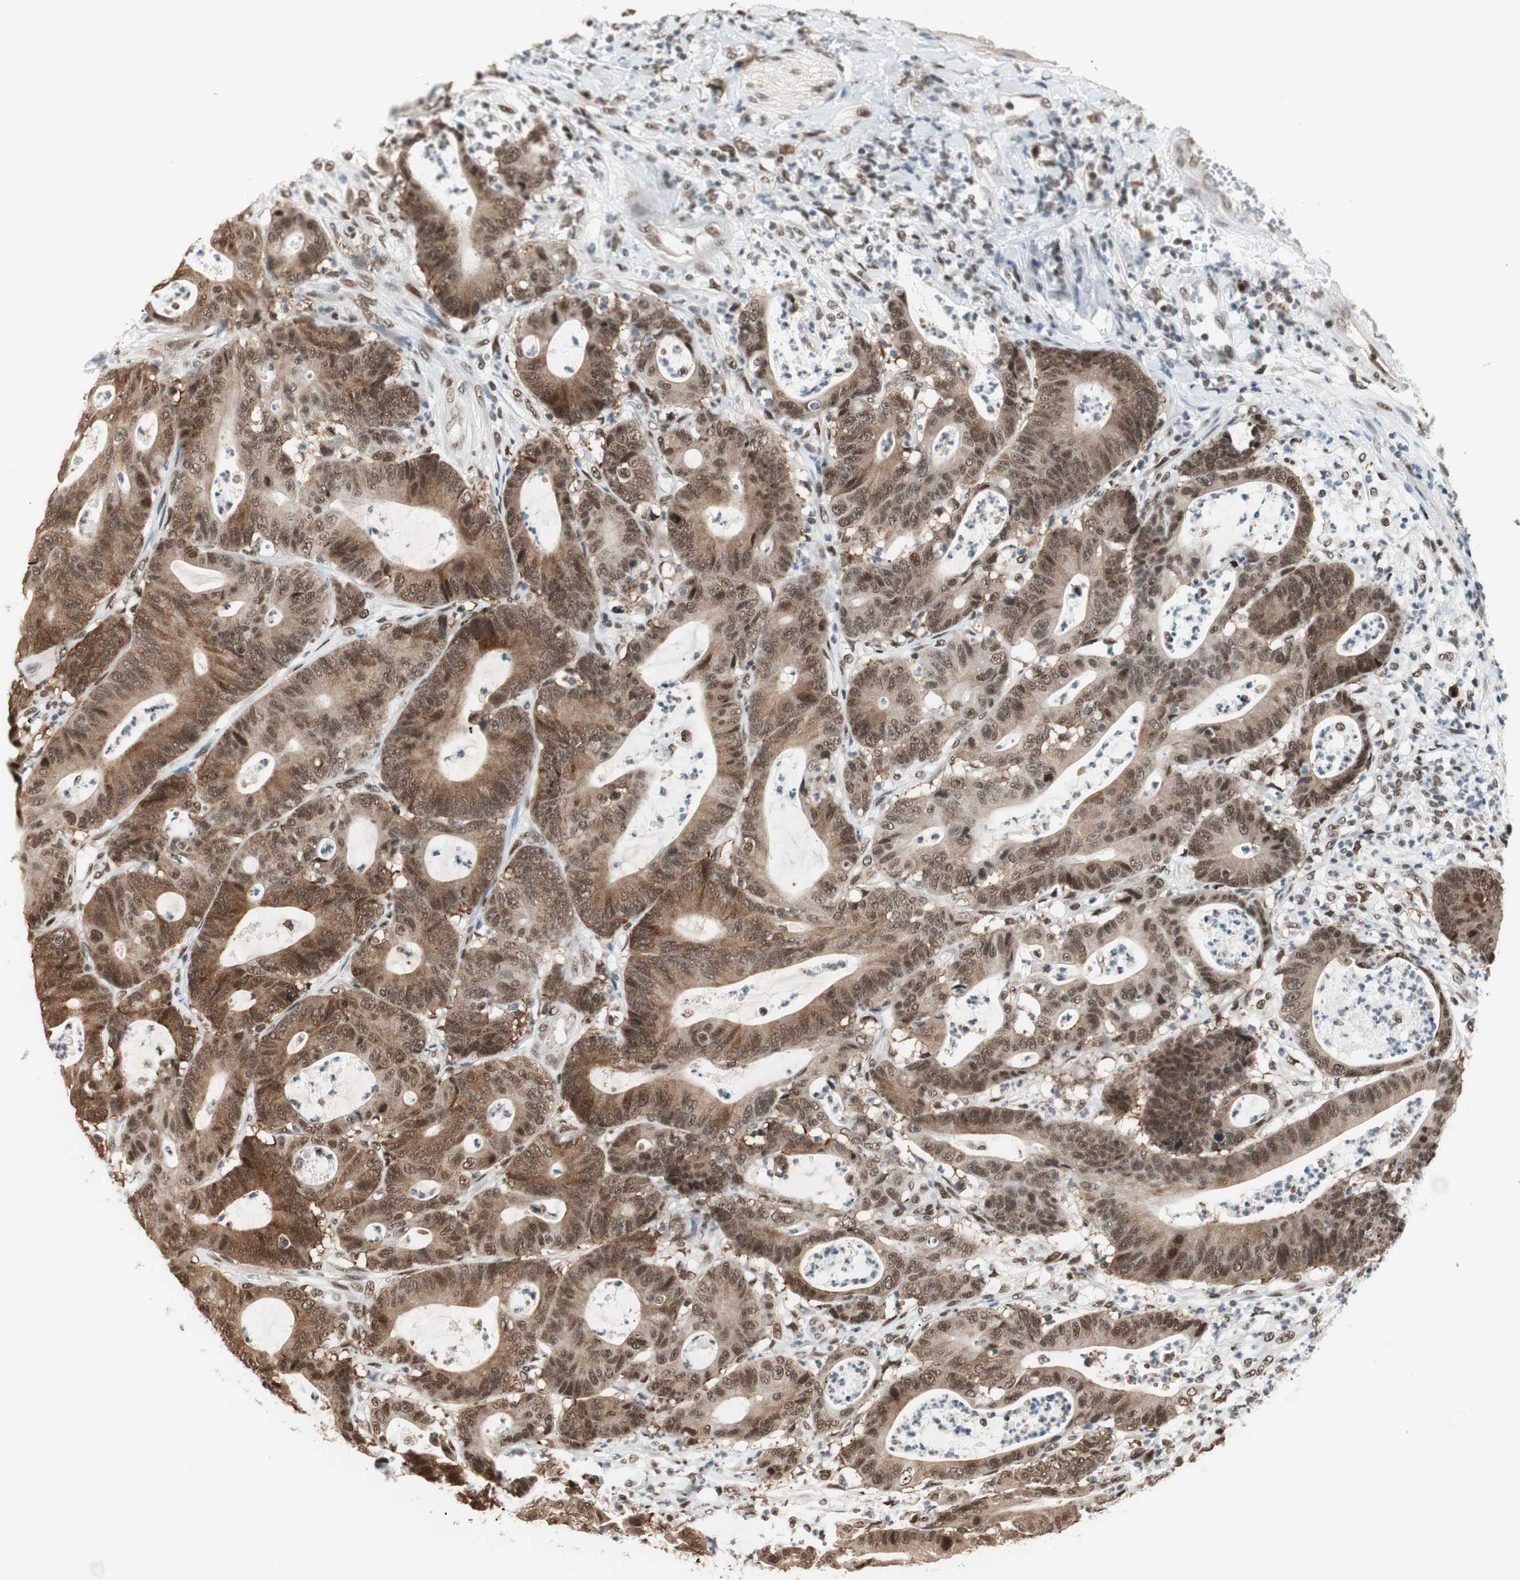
{"staining": {"intensity": "moderate", "quantity": ">75%", "location": "cytoplasmic/membranous,nuclear"}, "tissue": "colorectal cancer", "cell_type": "Tumor cells", "image_type": "cancer", "snomed": [{"axis": "morphology", "description": "Adenocarcinoma, NOS"}, {"axis": "topography", "description": "Colon"}], "caption": "This image exhibits IHC staining of human colorectal adenocarcinoma, with medium moderate cytoplasmic/membranous and nuclear expression in approximately >75% of tumor cells.", "gene": "SMARCE1", "patient": {"sex": "female", "age": 84}}